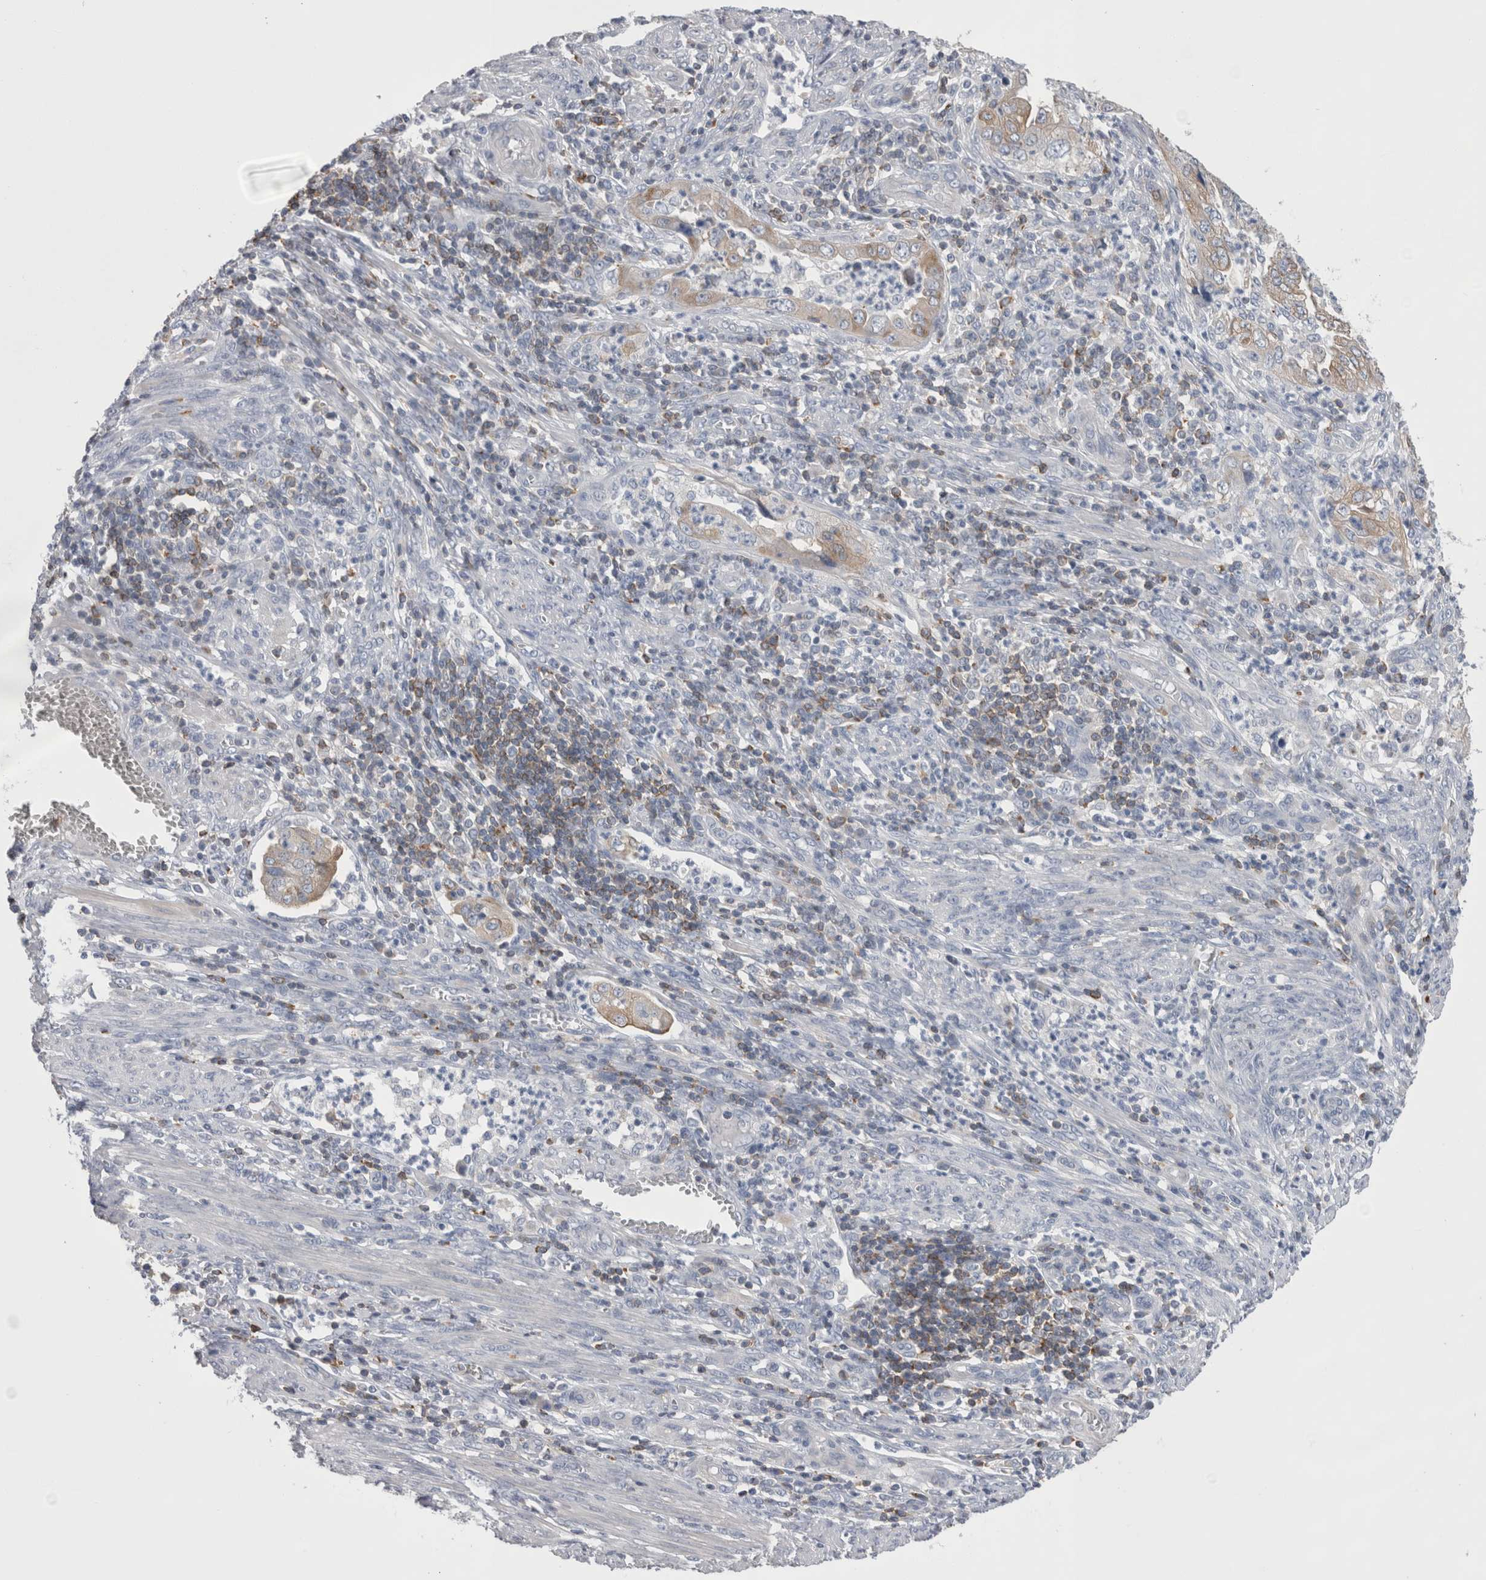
{"staining": {"intensity": "weak", "quantity": "<25%", "location": "cytoplasmic/membranous"}, "tissue": "endometrial cancer", "cell_type": "Tumor cells", "image_type": "cancer", "snomed": [{"axis": "morphology", "description": "Adenocarcinoma, NOS"}, {"axis": "topography", "description": "Endometrium"}], "caption": "This micrograph is of adenocarcinoma (endometrial) stained with IHC to label a protein in brown with the nuclei are counter-stained blue. There is no staining in tumor cells. (Immunohistochemistry (ihc), brightfield microscopy, high magnification).", "gene": "DCTN6", "patient": {"sex": "female", "age": 51}}